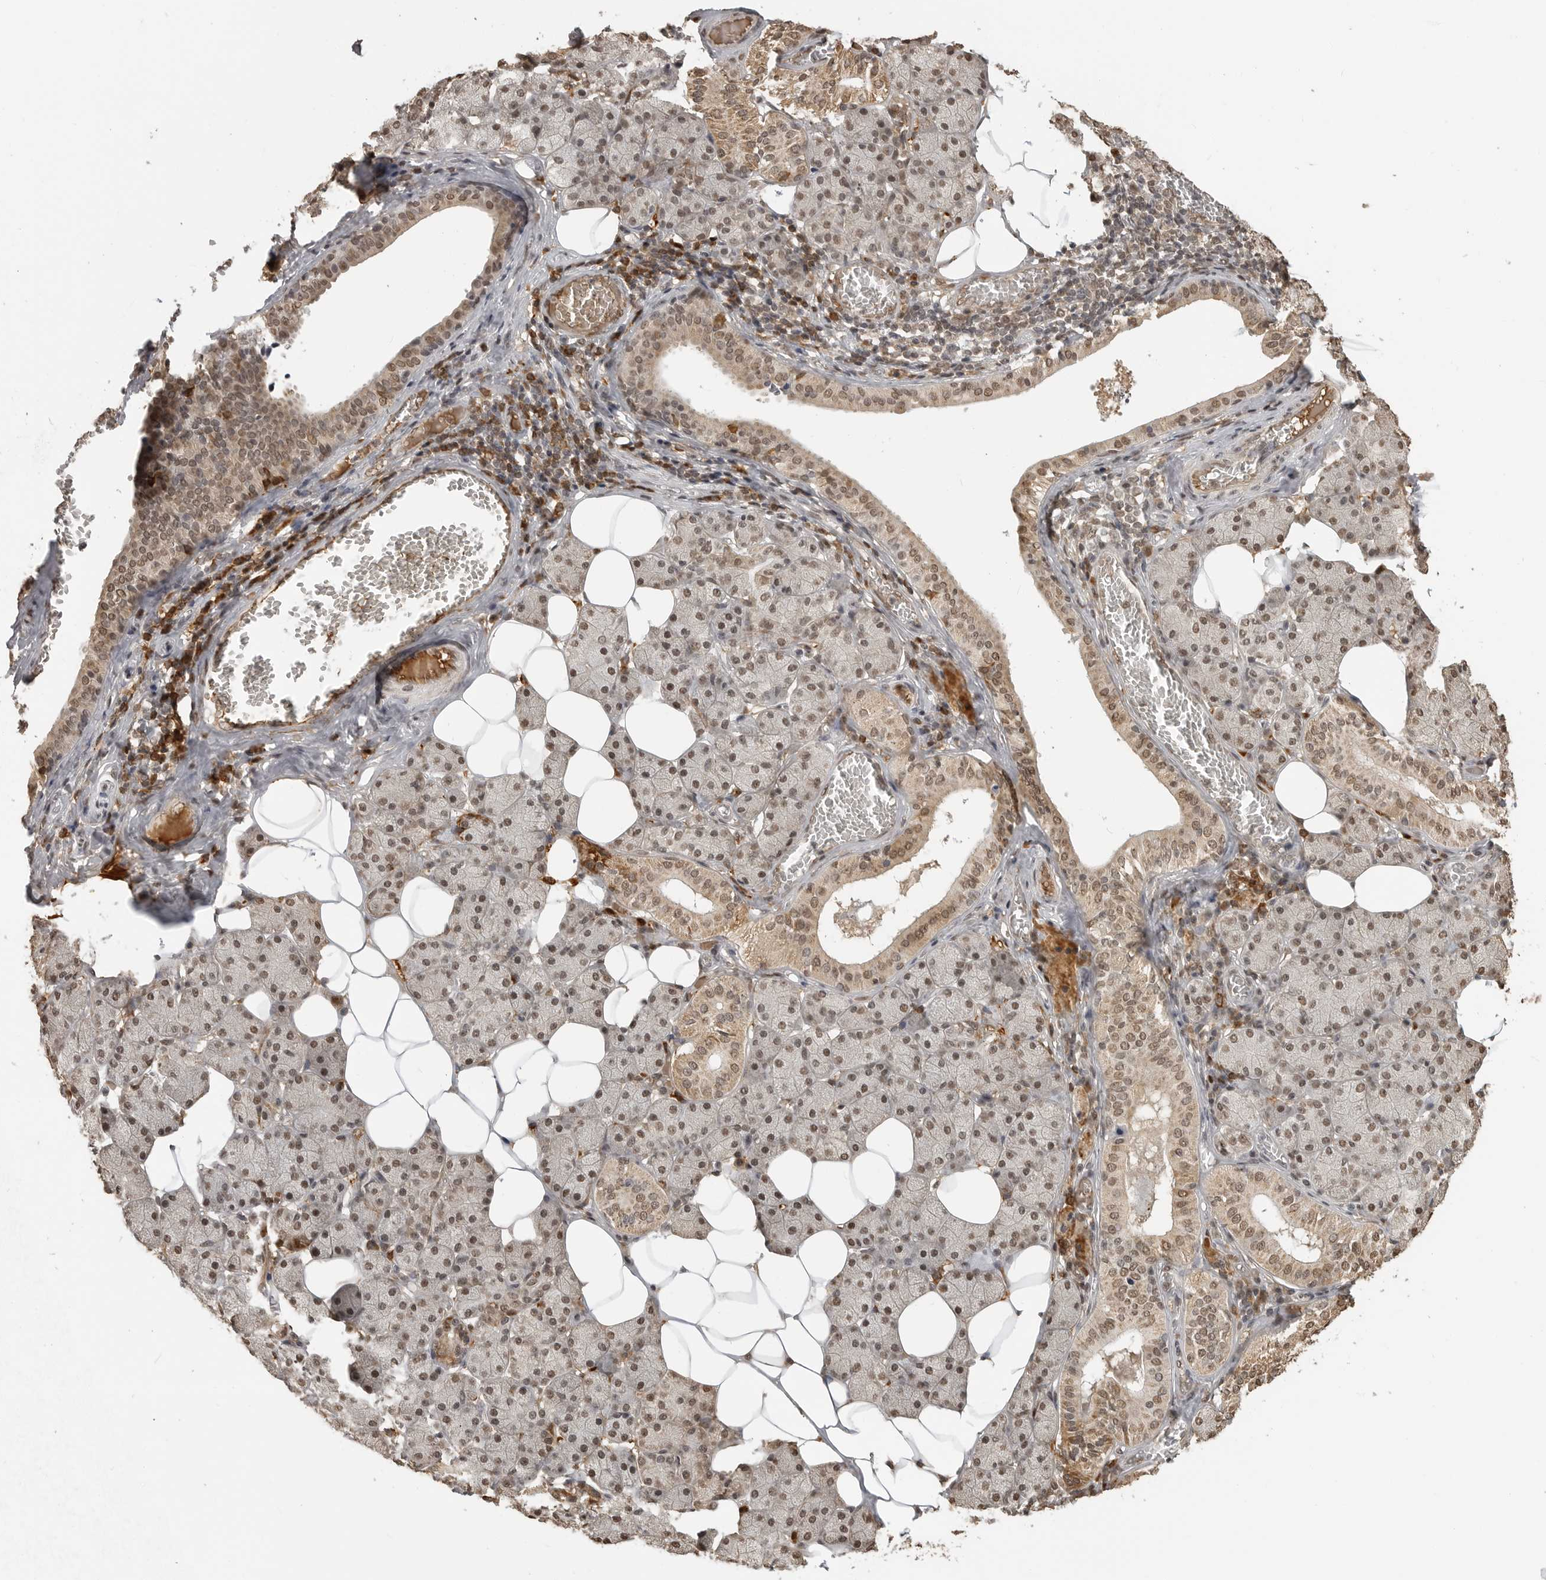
{"staining": {"intensity": "moderate", "quantity": ">75%", "location": "cytoplasmic/membranous,nuclear"}, "tissue": "salivary gland", "cell_type": "Glandular cells", "image_type": "normal", "snomed": [{"axis": "morphology", "description": "Normal tissue, NOS"}, {"axis": "topography", "description": "Salivary gland"}], "caption": "Salivary gland stained for a protein (brown) shows moderate cytoplasmic/membranous,nuclear positive expression in about >75% of glandular cells.", "gene": "CLOCK", "patient": {"sex": "female", "age": 33}}